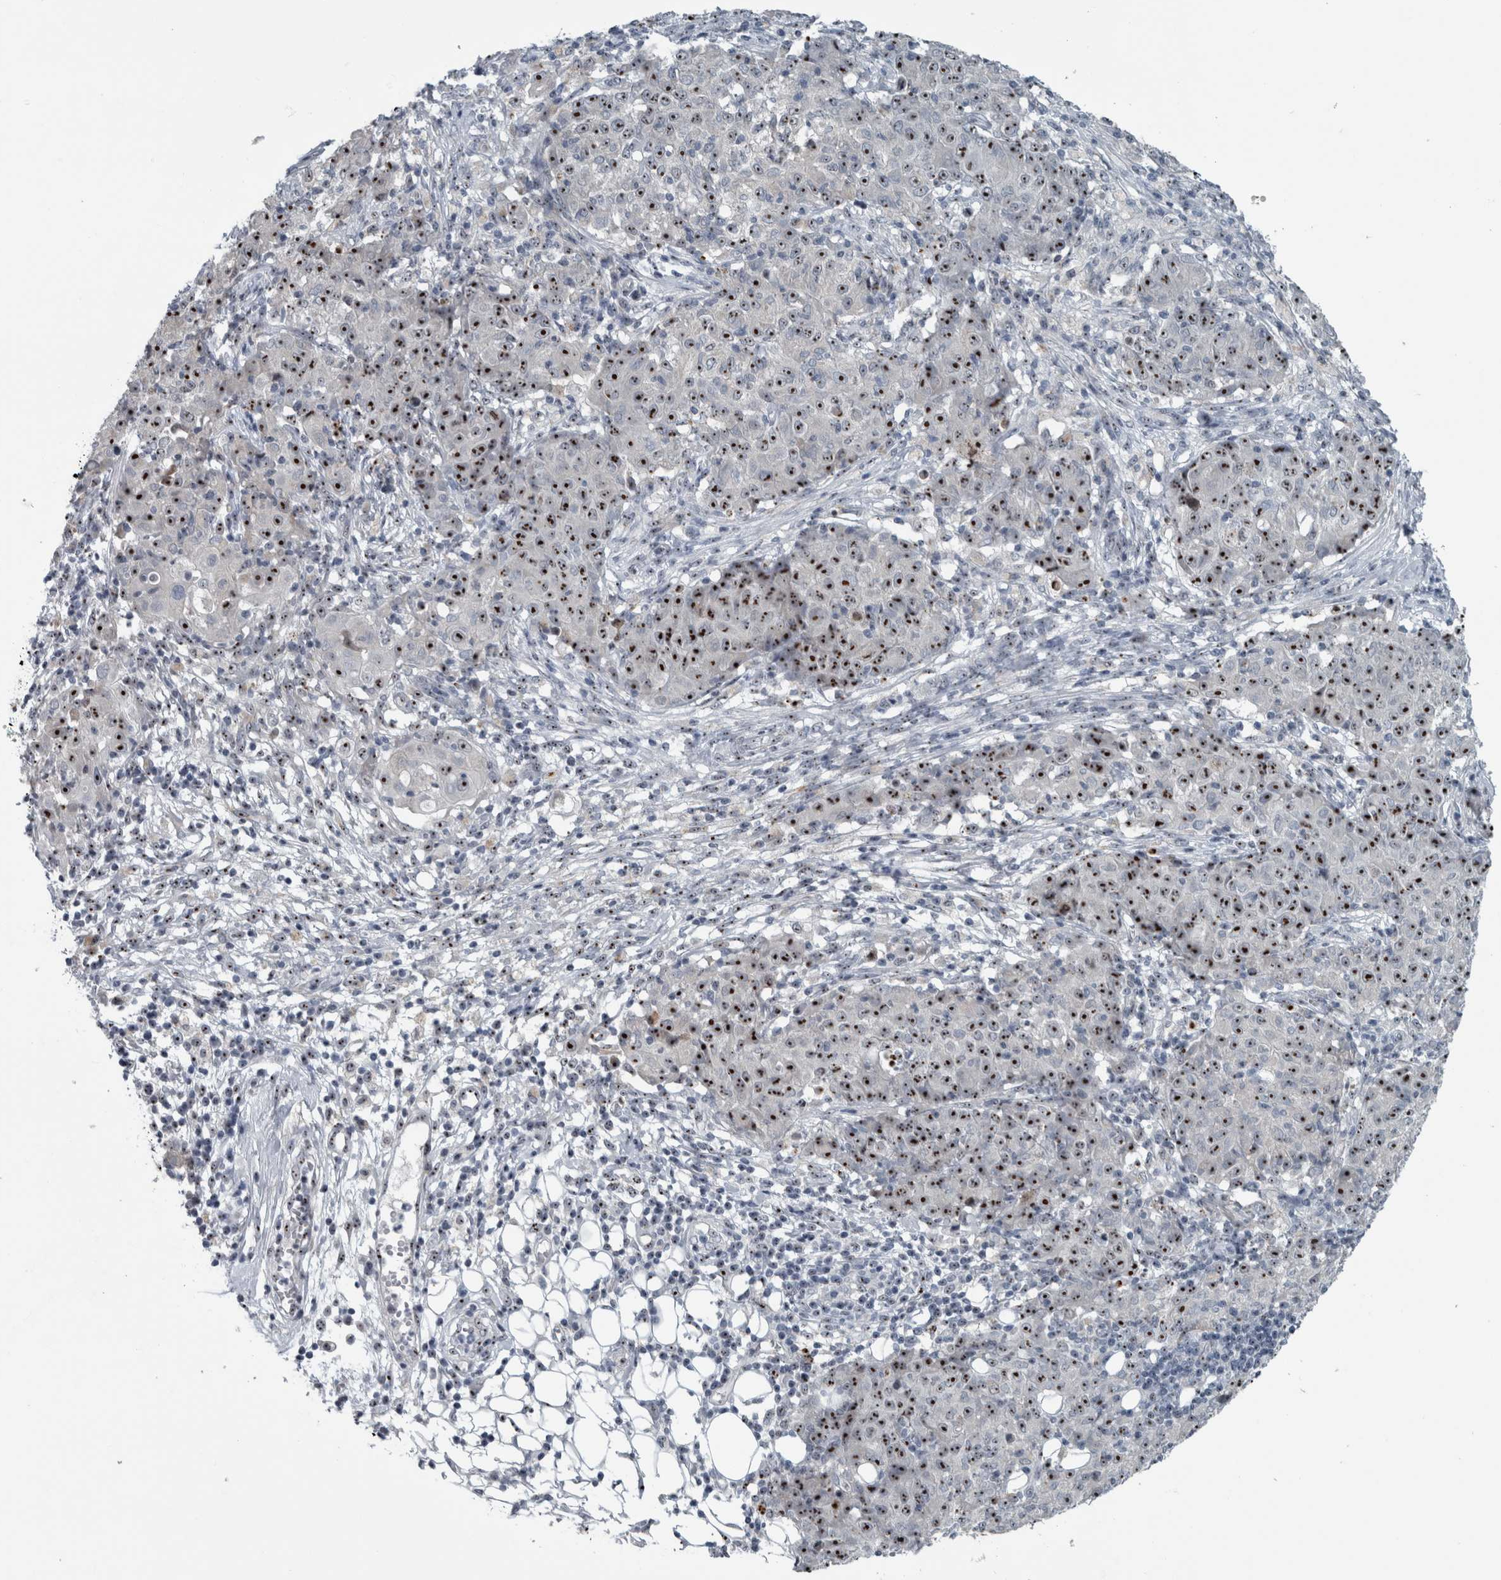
{"staining": {"intensity": "strong", "quantity": ">75%", "location": "nuclear"}, "tissue": "ovarian cancer", "cell_type": "Tumor cells", "image_type": "cancer", "snomed": [{"axis": "morphology", "description": "Carcinoma, endometroid"}, {"axis": "topography", "description": "Ovary"}], "caption": "Immunohistochemical staining of endometroid carcinoma (ovarian) displays strong nuclear protein positivity in about >75% of tumor cells.", "gene": "UTP6", "patient": {"sex": "female", "age": 42}}